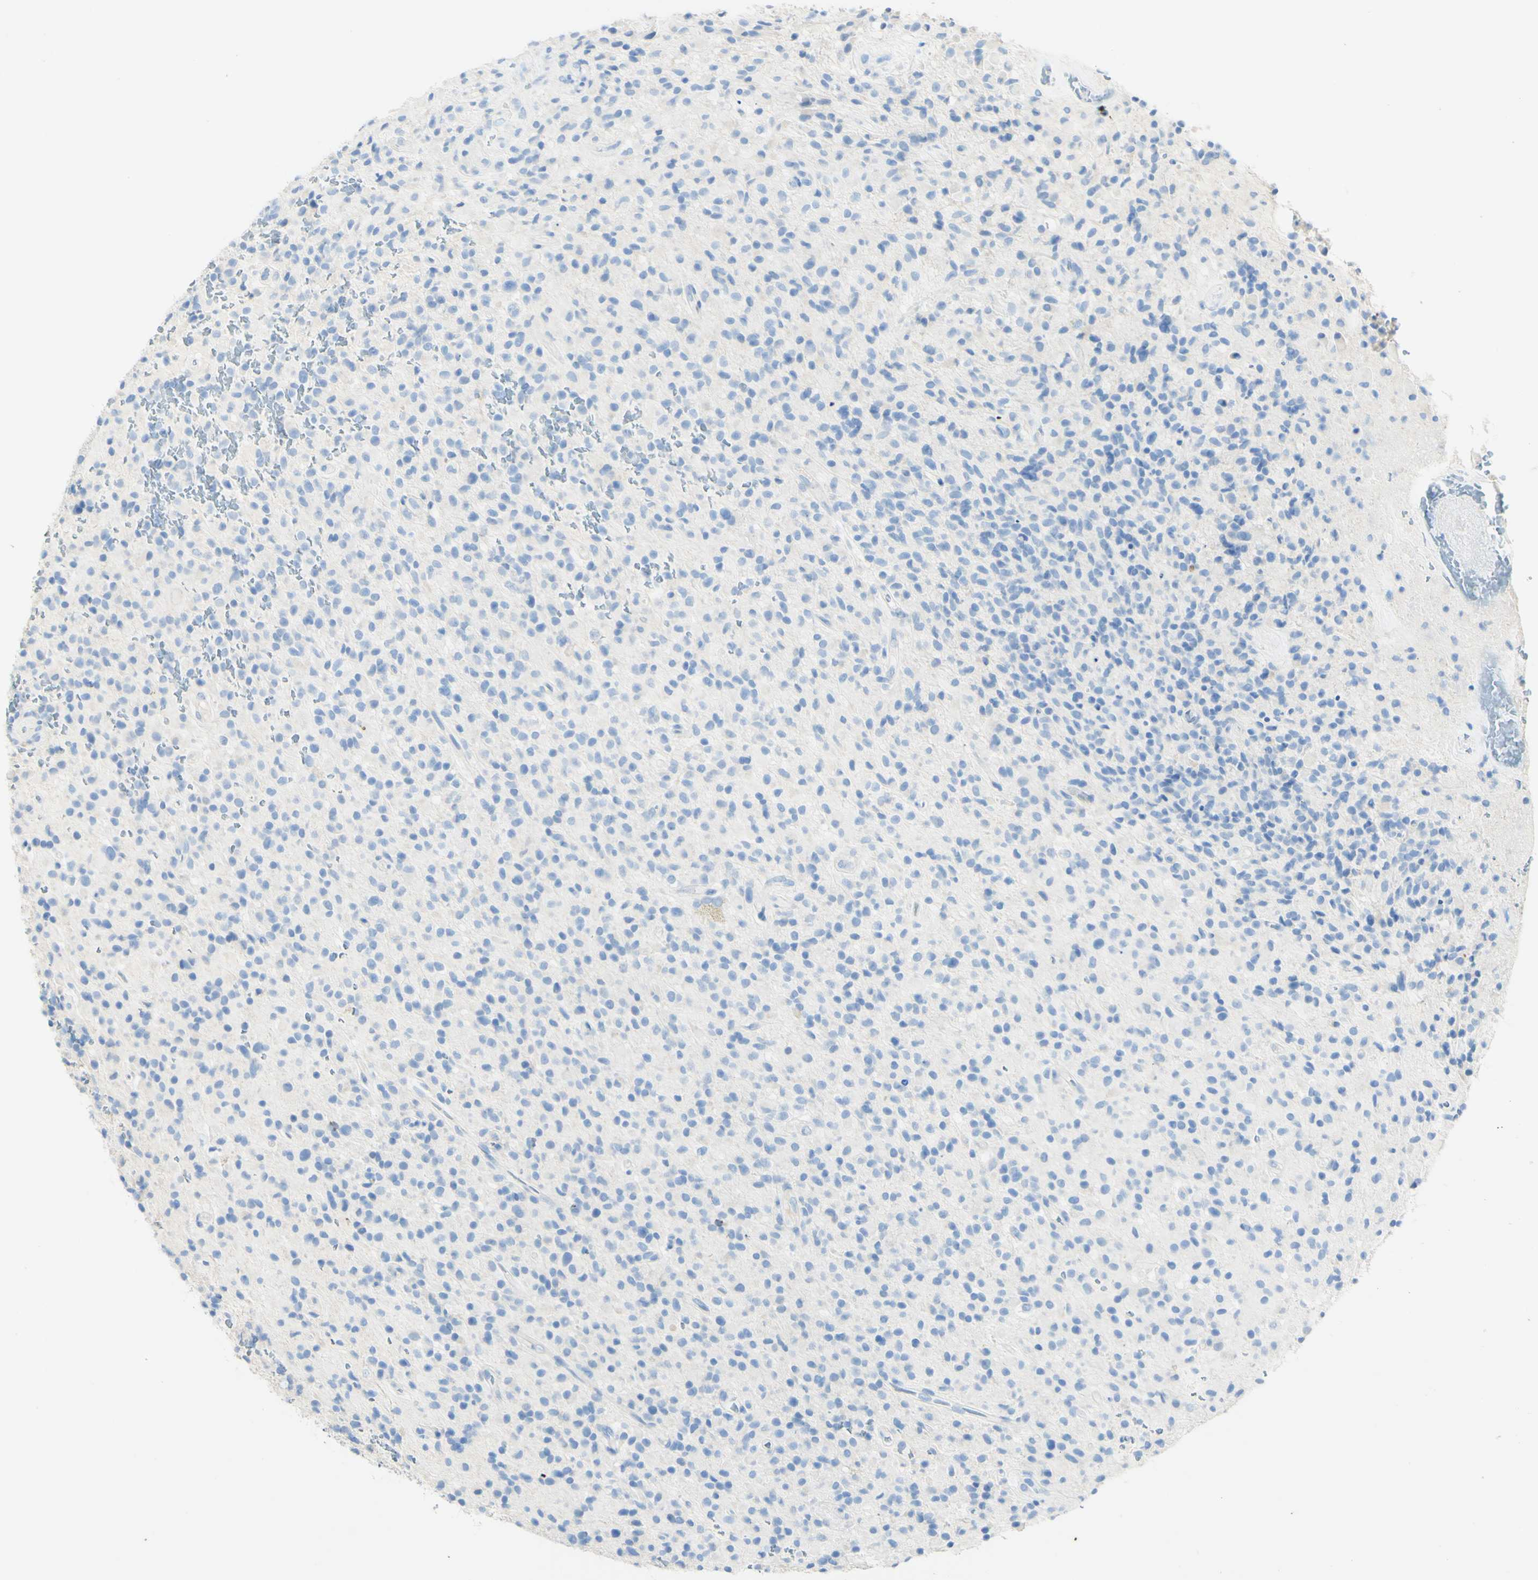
{"staining": {"intensity": "negative", "quantity": "none", "location": "none"}, "tissue": "glioma", "cell_type": "Tumor cells", "image_type": "cancer", "snomed": [{"axis": "morphology", "description": "Glioma, malignant, High grade"}, {"axis": "topography", "description": "Brain"}], "caption": "An immunohistochemistry micrograph of malignant glioma (high-grade) is shown. There is no staining in tumor cells of malignant glioma (high-grade).", "gene": "PIGR", "patient": {"sex": "male", "age": 71}}